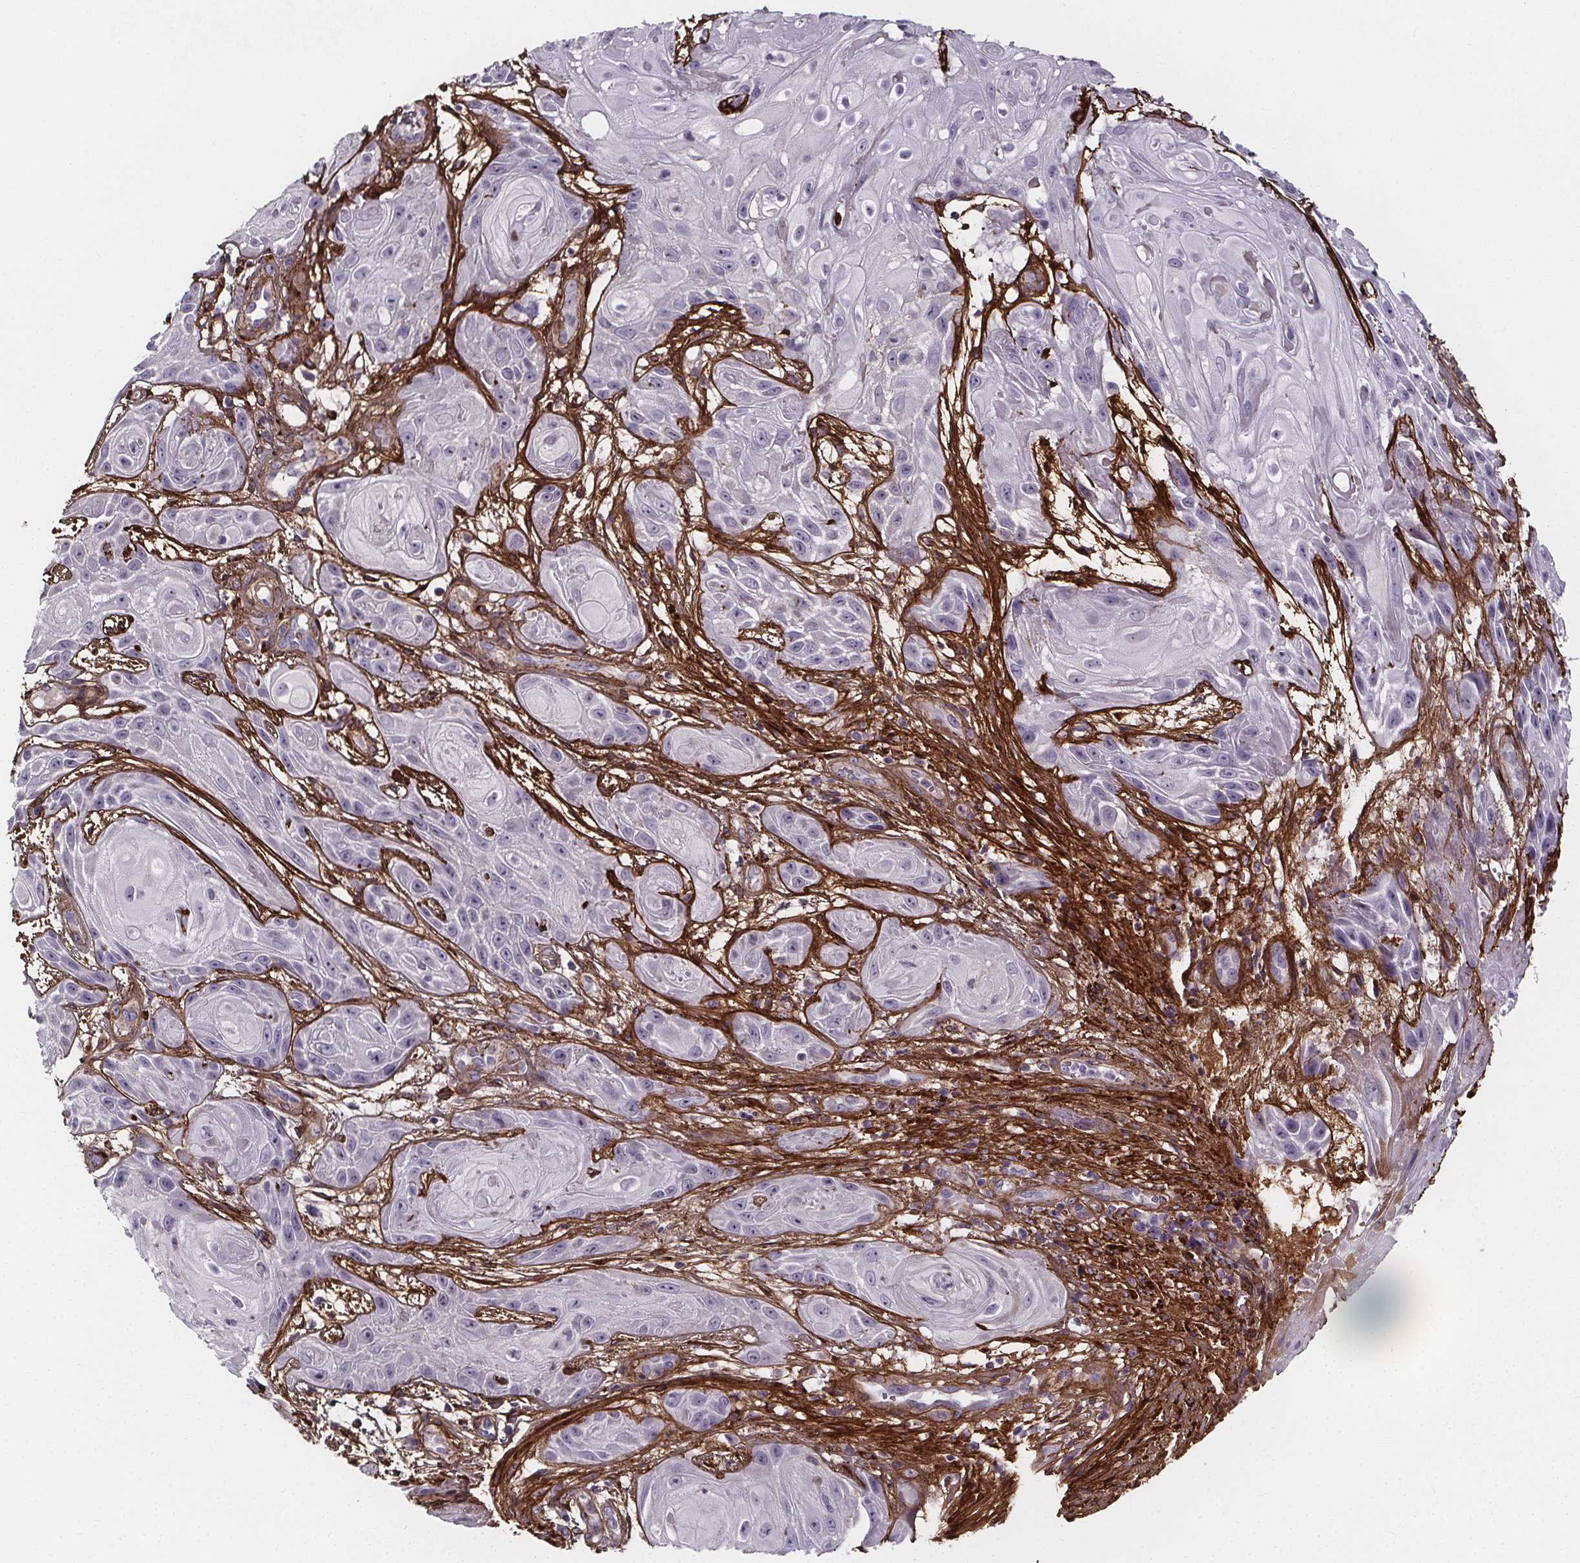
{"staining": {"intensity": "negative", "quantity": "none", "location": "none"}, "tissue": "skin cancer", "cell_type": "Tumor cells", "image_type": "cancer", "snomed": [{"axis": "morphology", "description": "Squamous cell carcinoma, NOS"}, {"axis": "topography", "description": "Skin"}], "caption": "Histopathology image shows no significant protein positivity in tumor cells of skin cancer (squamous cell carcinoma). (DAB (3,3'-diaminobenzidine) IHC visualized using brightfield microscopy, high magnification).", "gene": "AEBP1", "patient": {"sex": "male", "age": 62}}